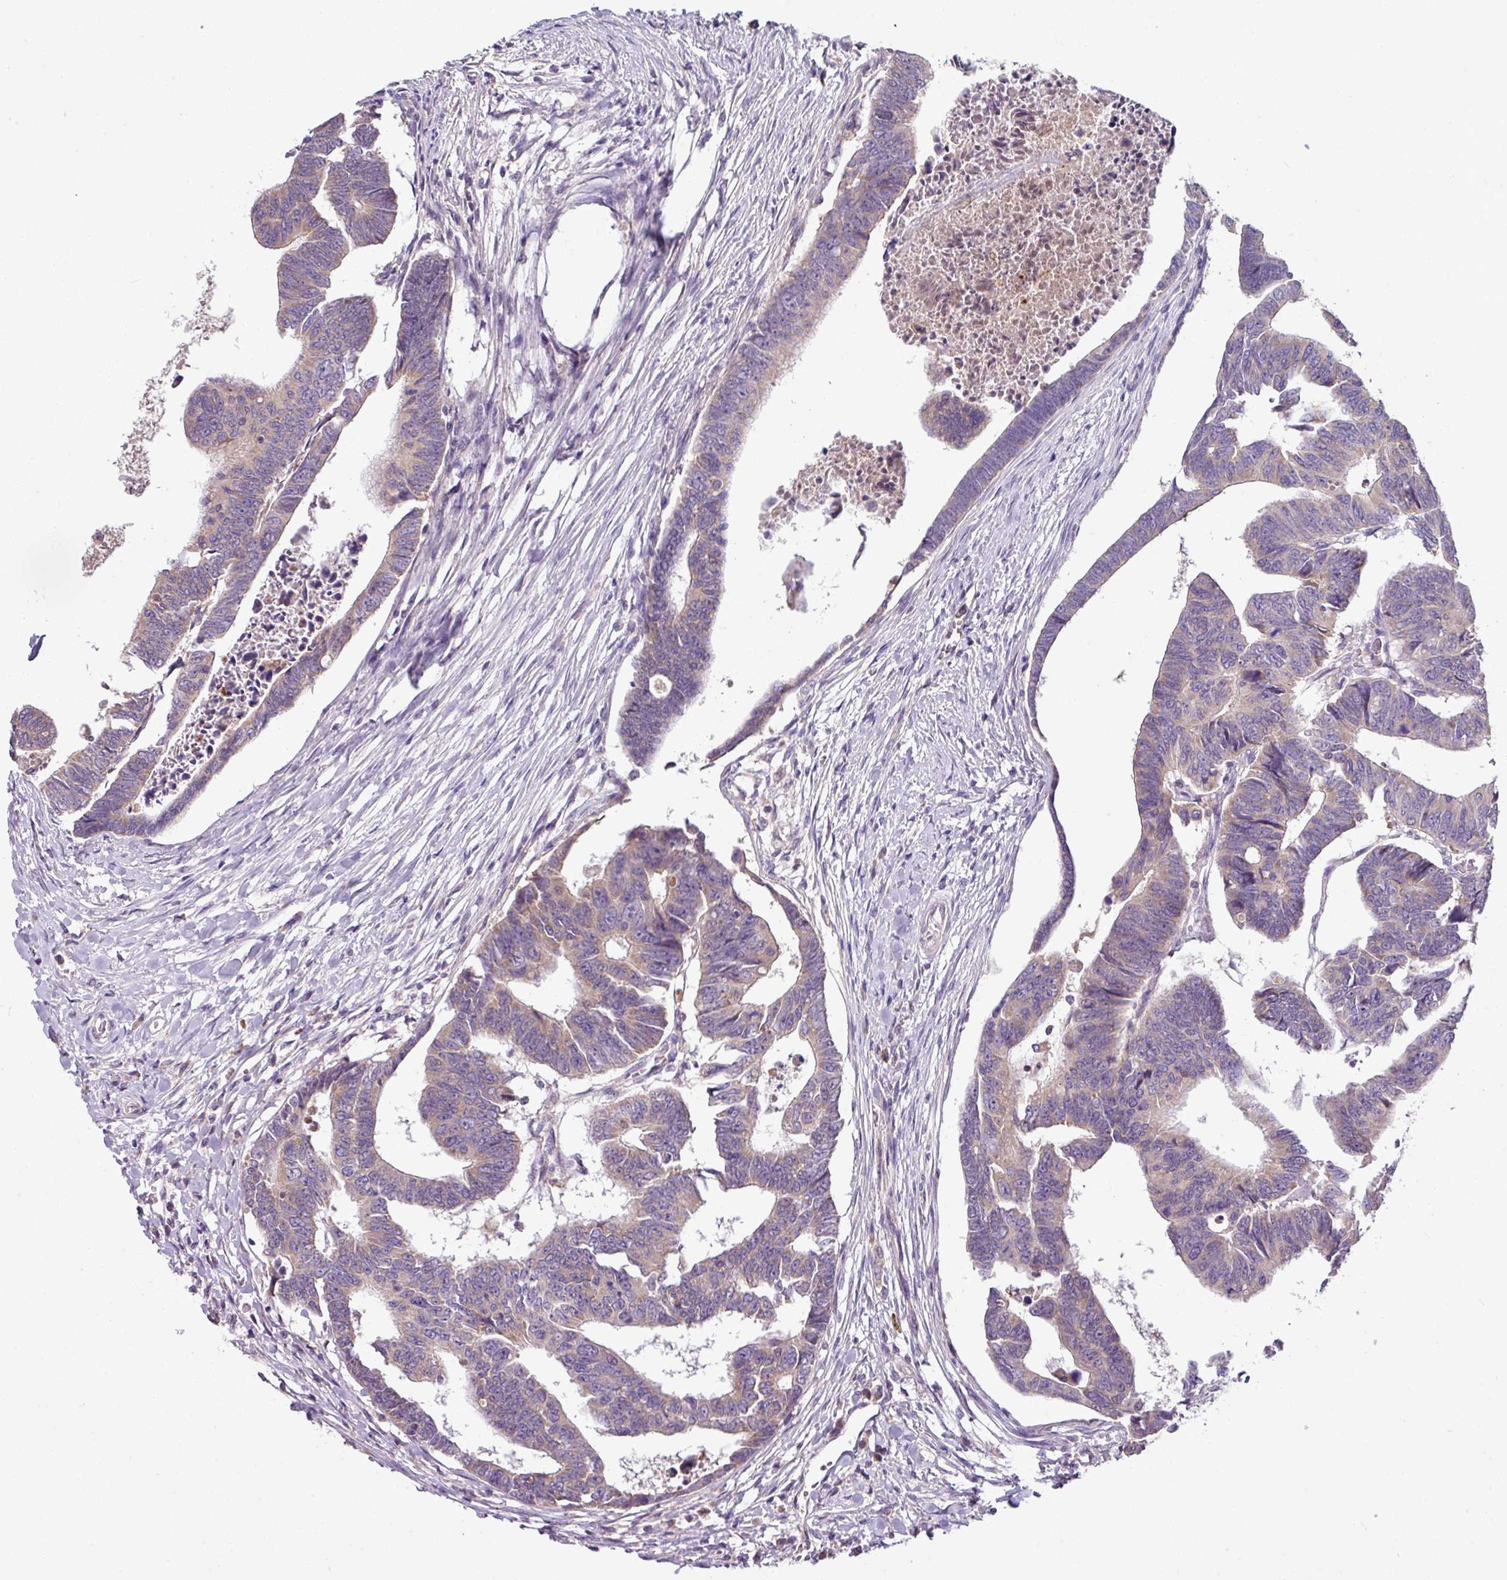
{"staining": {"intensity": "weak", "quantity": "<25%", "location": "cytoplasmic/membranous"}, "tissue": "colorectal cancer", "cell_type": "Tumor cells", "image_type": "cancer", "snomed": [{"axis": "morphology", "description": "Adenocarcinoma, NOS"}, {"axis": "topography", "description": "Rectum"}], "caption": "Human colorectal adenocarcinoma stained for a protein using immunohistochemistry (IHC) reveals no positivity in tumor cells.", "gene": "LRRC9", "patient": {"sex": "female", "age": 65}}